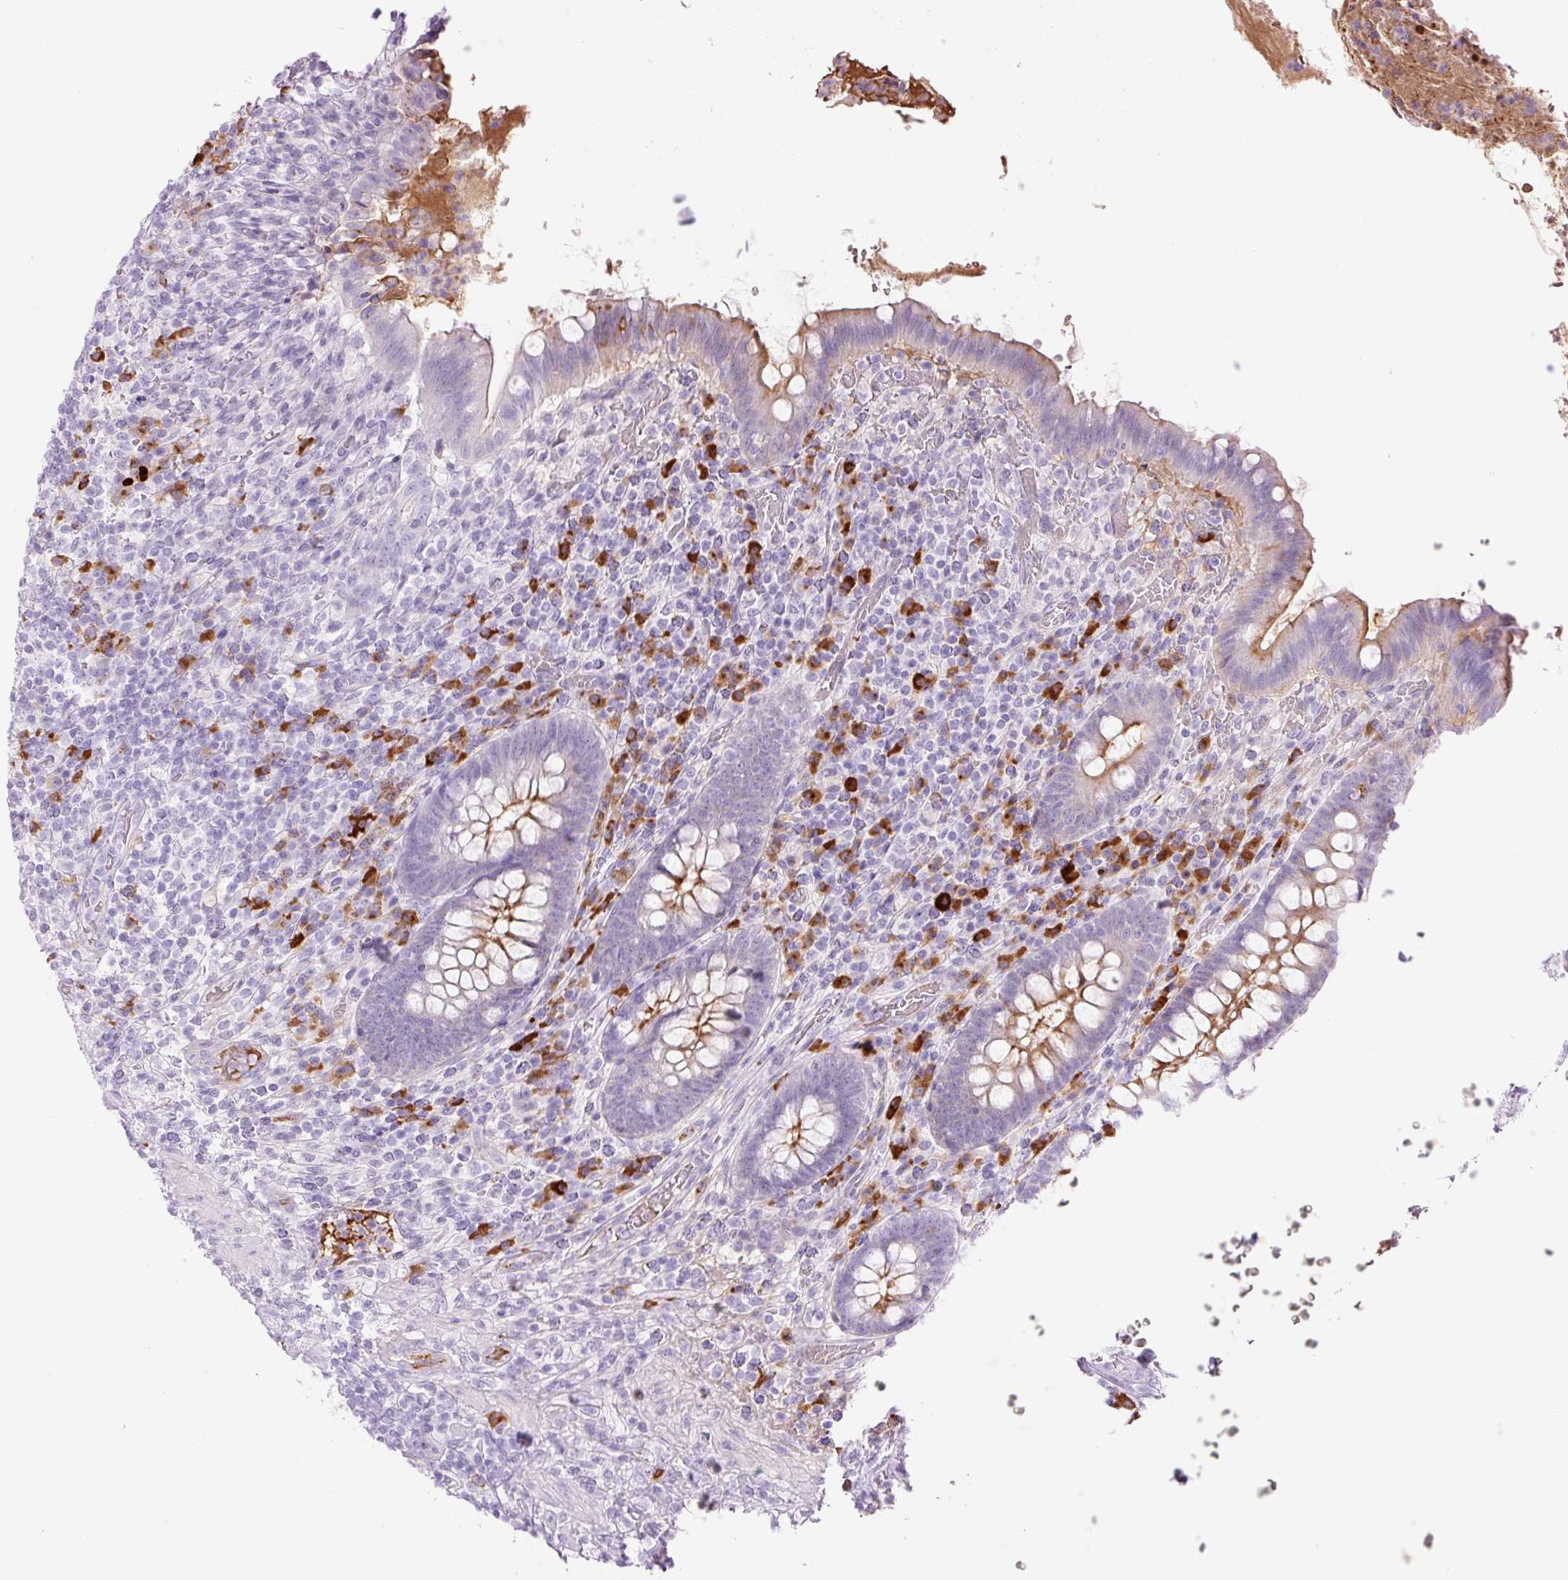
{"staining": {"intensity": "moderate", "quantity": "<25%", "location": "cytoplasmic/membranous"}, "tissue": "appendix", "cell_type": "Glandular cells", "image_type": "normal", "snomed": [{"axis": "morphology", "description": "Normal tissue, NOS"}, {"axis": "topography", "description": "Appendix"}], "caption": "Immunohistochemistry micrograph of normal appendix: human appendix stained using immunohistochemistry demonstrates low levels of moderate protein expression localized specifically in the cytoplasmic/membranous of glandular cells, appearing as a cytoplasmic/membranous brown color.", "gene": "KLF1", "patient": {"sex": "female", "age": 43}}